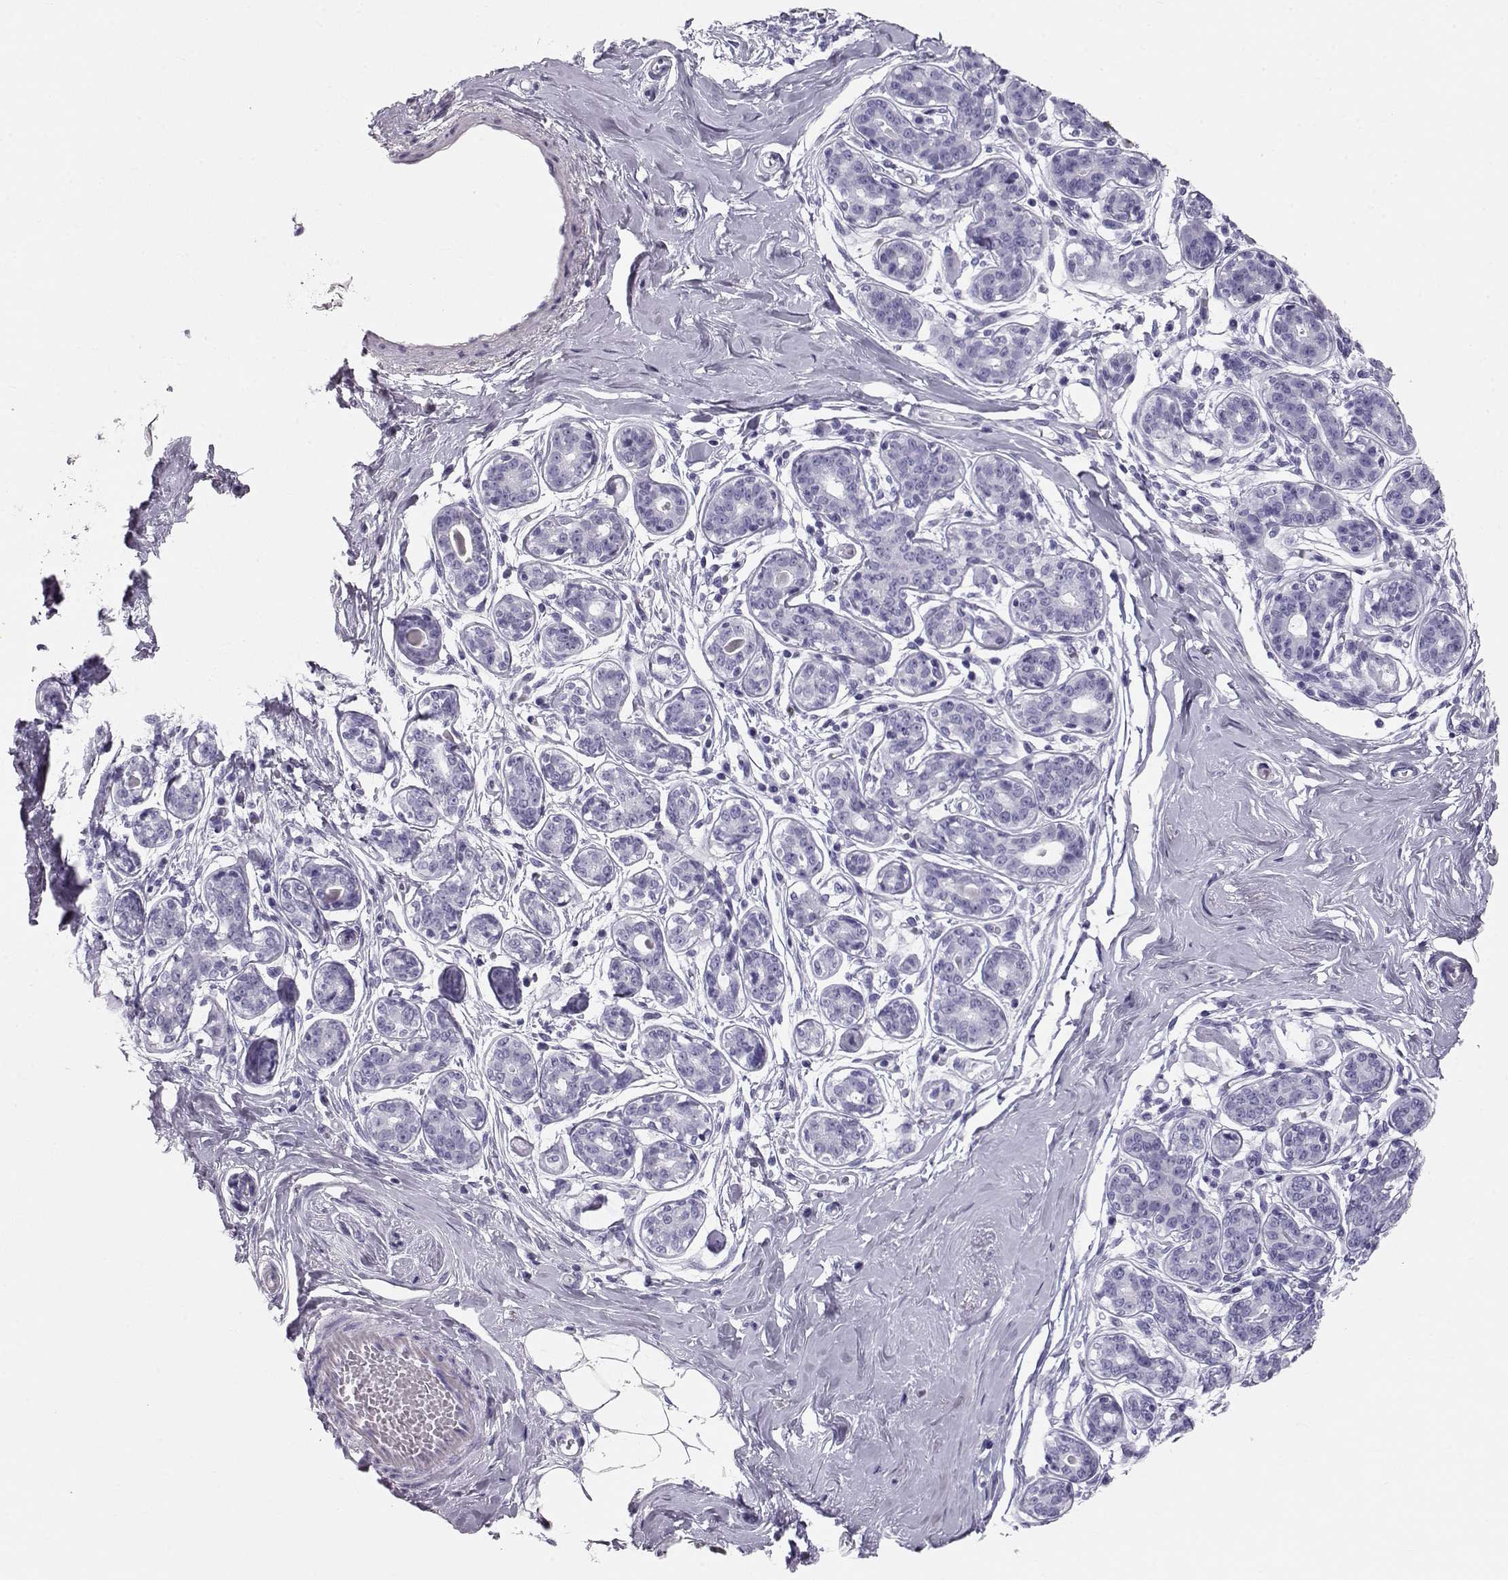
{"staining": {"intensity": "negative", "quantity": "none", "location": "none"}, "tissue": "breast", "cell_type": "Adipocytes", "image_type": "normal", "snomed": [{"axis": "morphology", "description": "Normal tissue, NOS"}, {"axis": "topography", "description": "Skin"}, {"axis": "topography", "description": "Breast"}], "caption": "High power microscopy micrograph of an IHC micrograph of unremarkable breast, revealing no significant expression in adipocytes.", "gene": "RD3", "patient": {"sex": "female", "age": 43}}